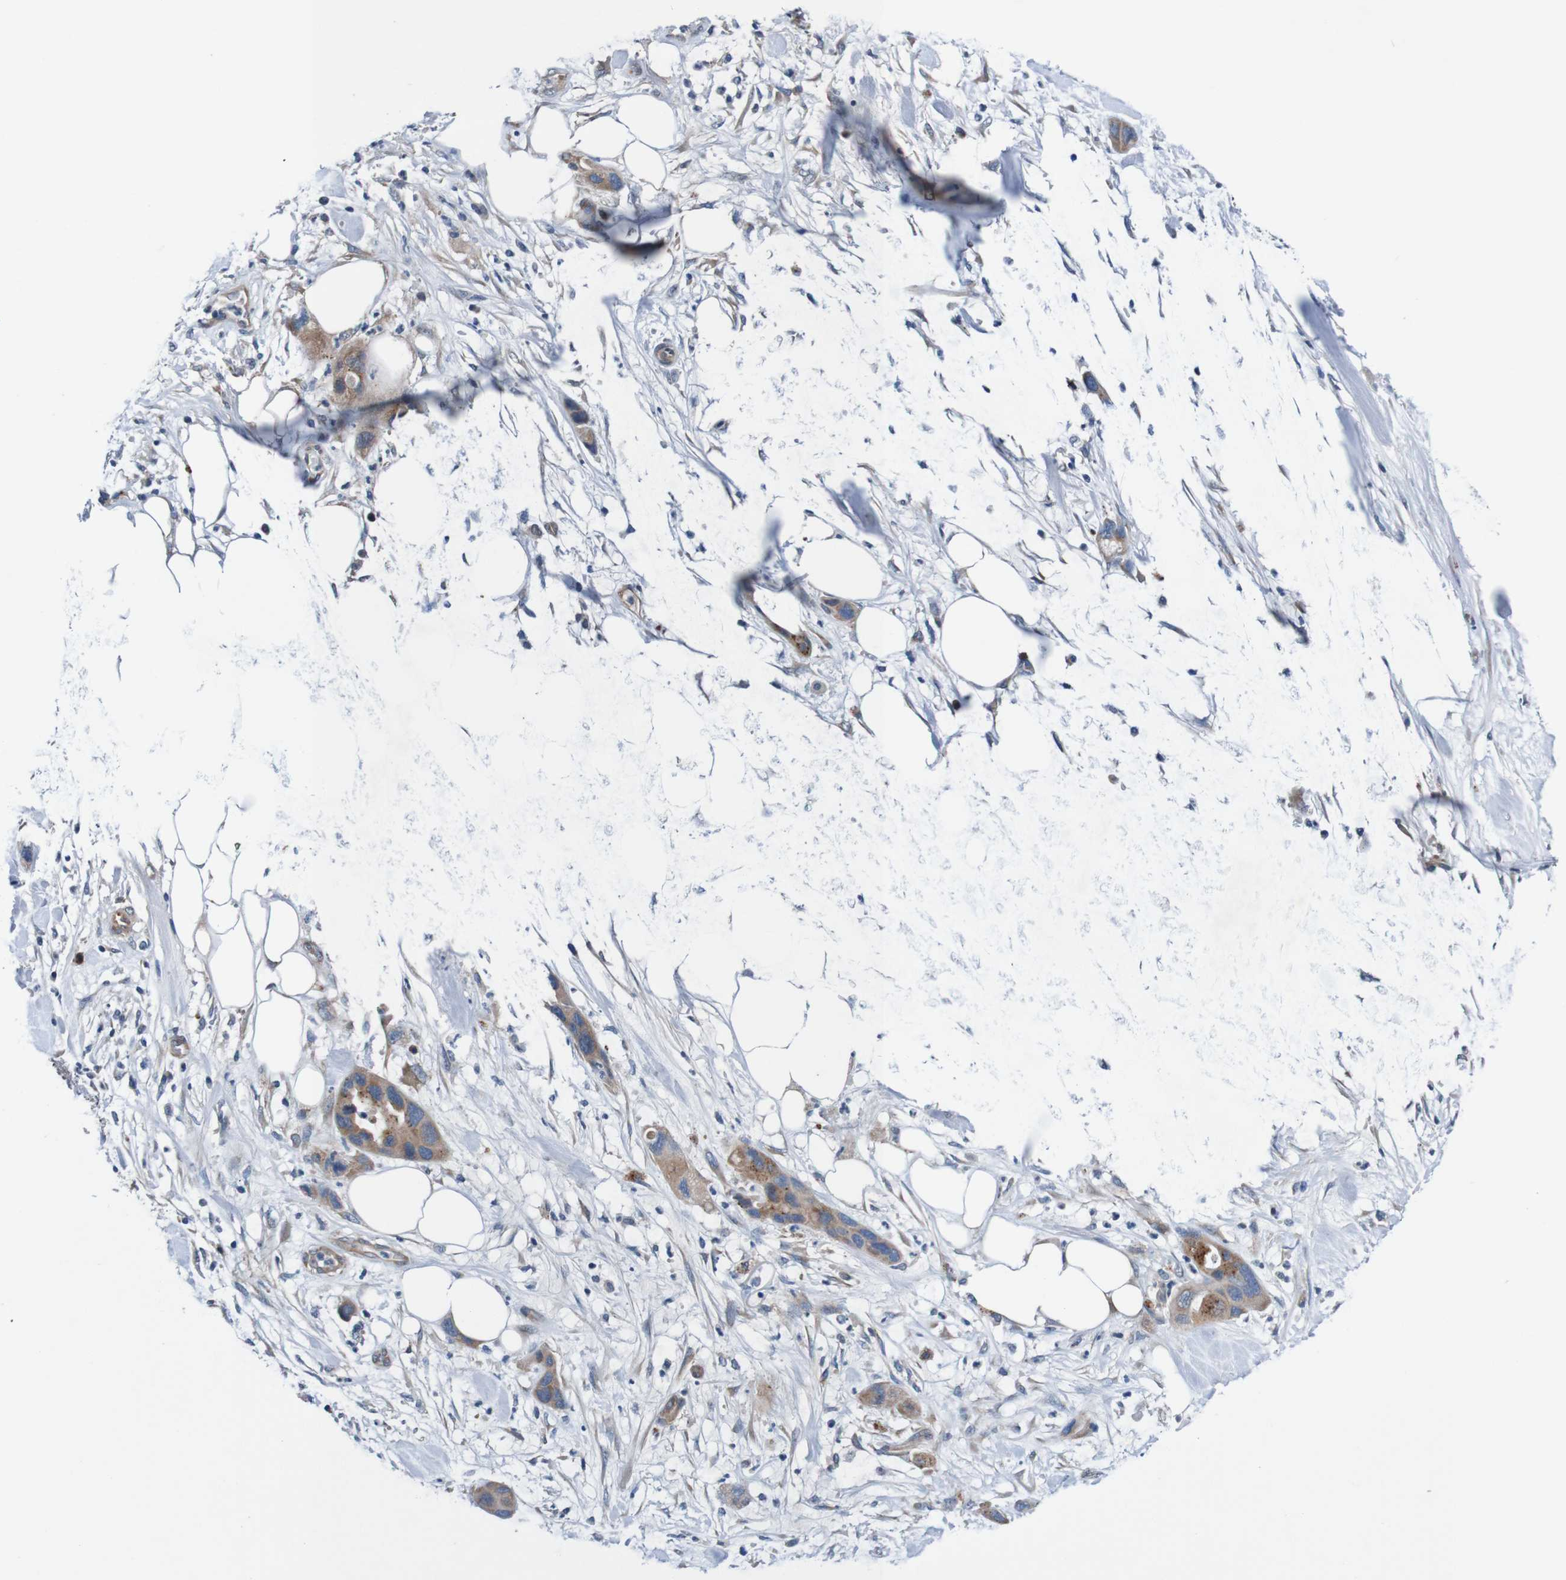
{"staining": {"intensity": "moderate", "quantity": ">75%", "location": "cytoplasmic/membranous"}, "tissue": "pancreatic cancer", "cell_type": "Tumor cells", "image_type": "cancer", "snomed": [{"axis": "morphology", "description": "Adenocarcinoma, NOS"}, {"axis": "topography", "description": "Pancreas"}], "caption": "Immunohistochemistry (IHC) micrograph of human pancreatic cancer (adenocarcinoma) stained for a protein (brown), which displays medium levels of moderate cytoplasmic/membranous expression in approximately >75% of tumor cells.", "gene": "CPED1", "patient": {"sex": "female", "age": 71}}